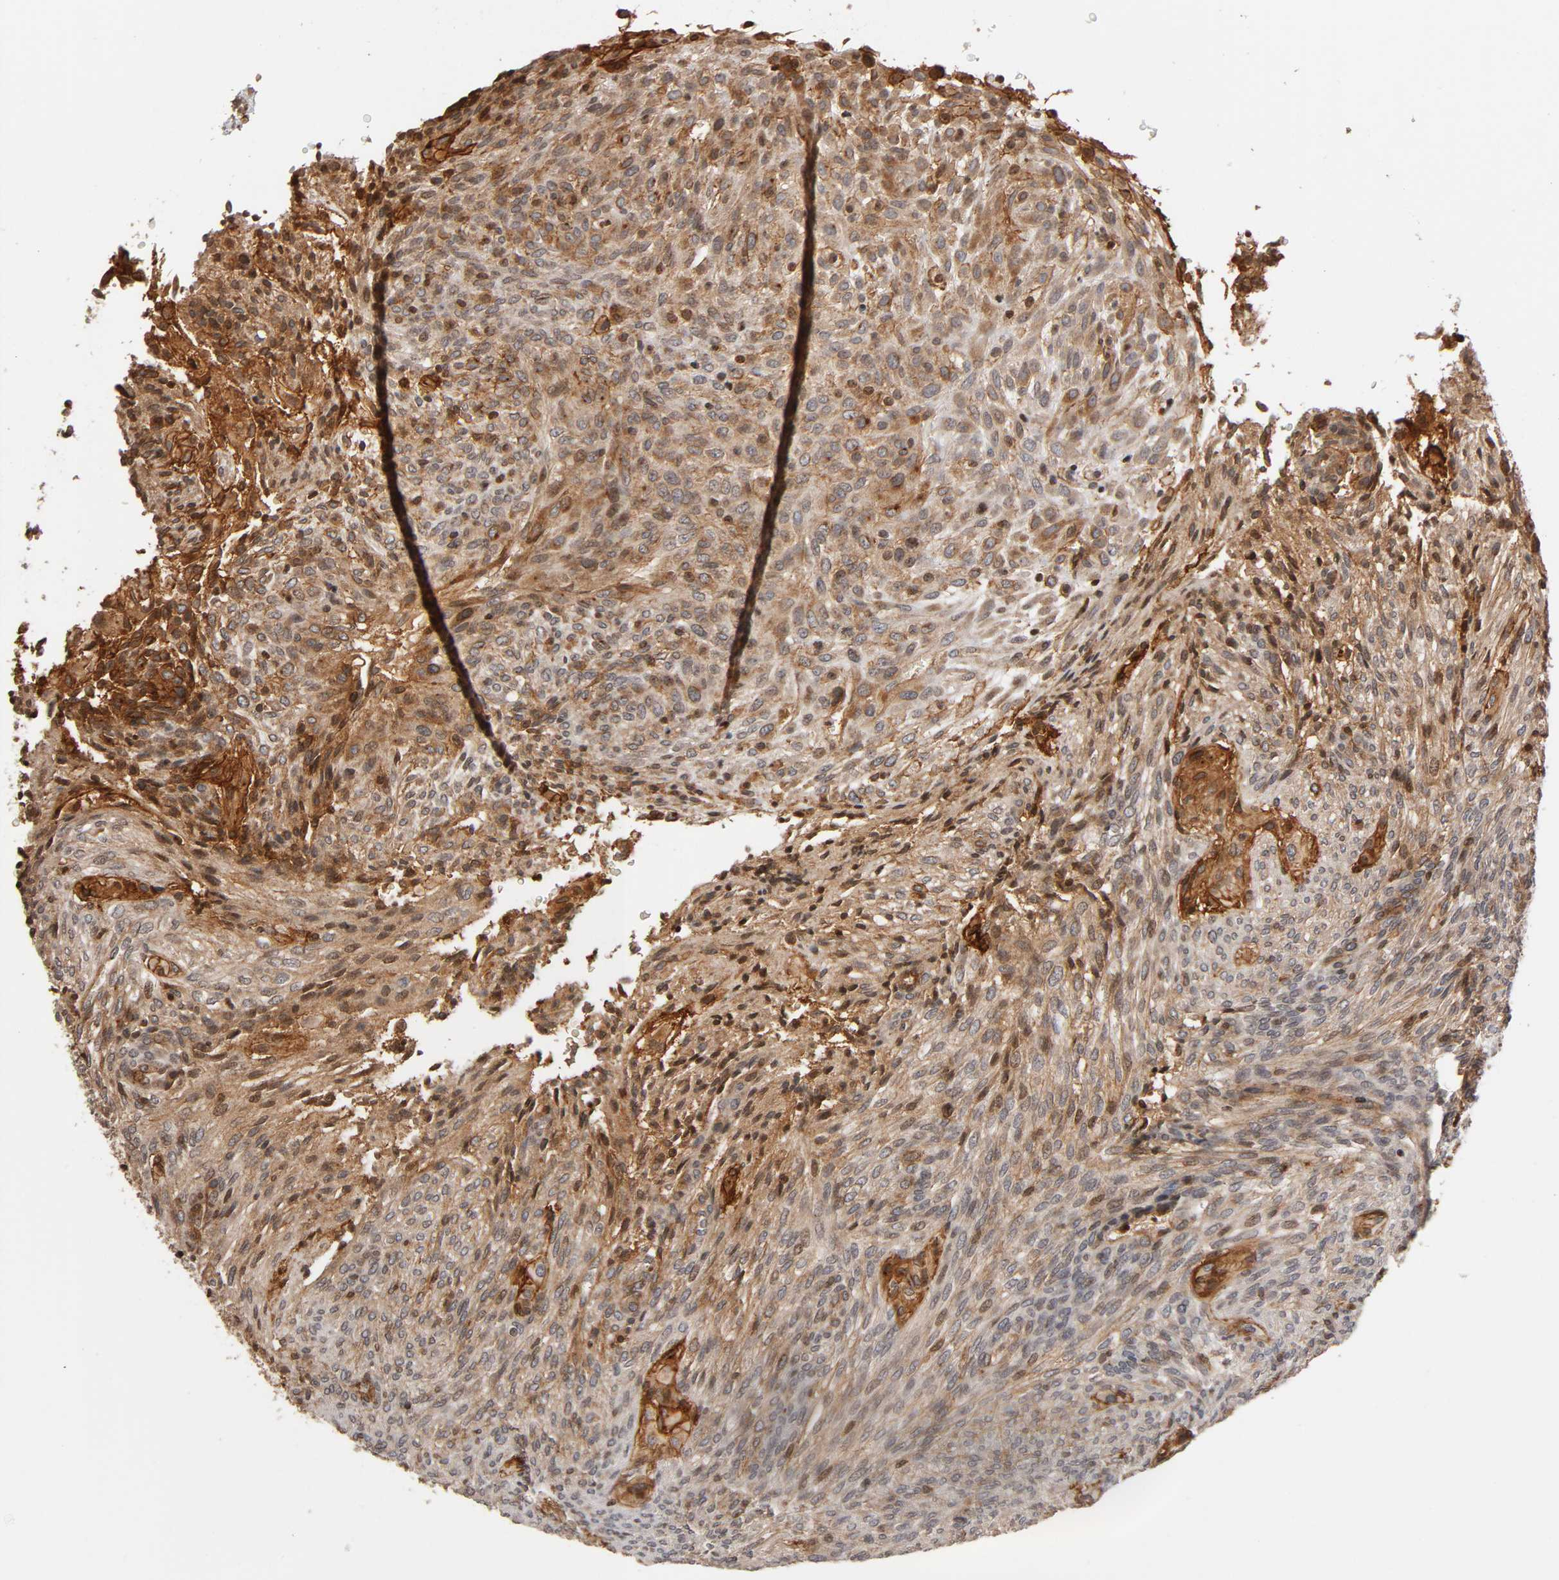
{"staining": {"intensity": "moderate", "quantity": "25%-75%", "location": "cytoplasmic/membranous"}, "tissue": "glioma", "cell_type": "Tumor cells", "image_type": "cancer", "snomed": [{"axis": "morphology", "description": "Glioma, malignant, High grade"}, {"axis": "topography", "description": "Cerebral cortex"}], "caption": "Moderate cytoplasmic/membranous positivity is present in approximately 25%-75% of tumor cells in glioma.", "gene": "ITGAV", "patient": {"sex": "female", "age": 55}}